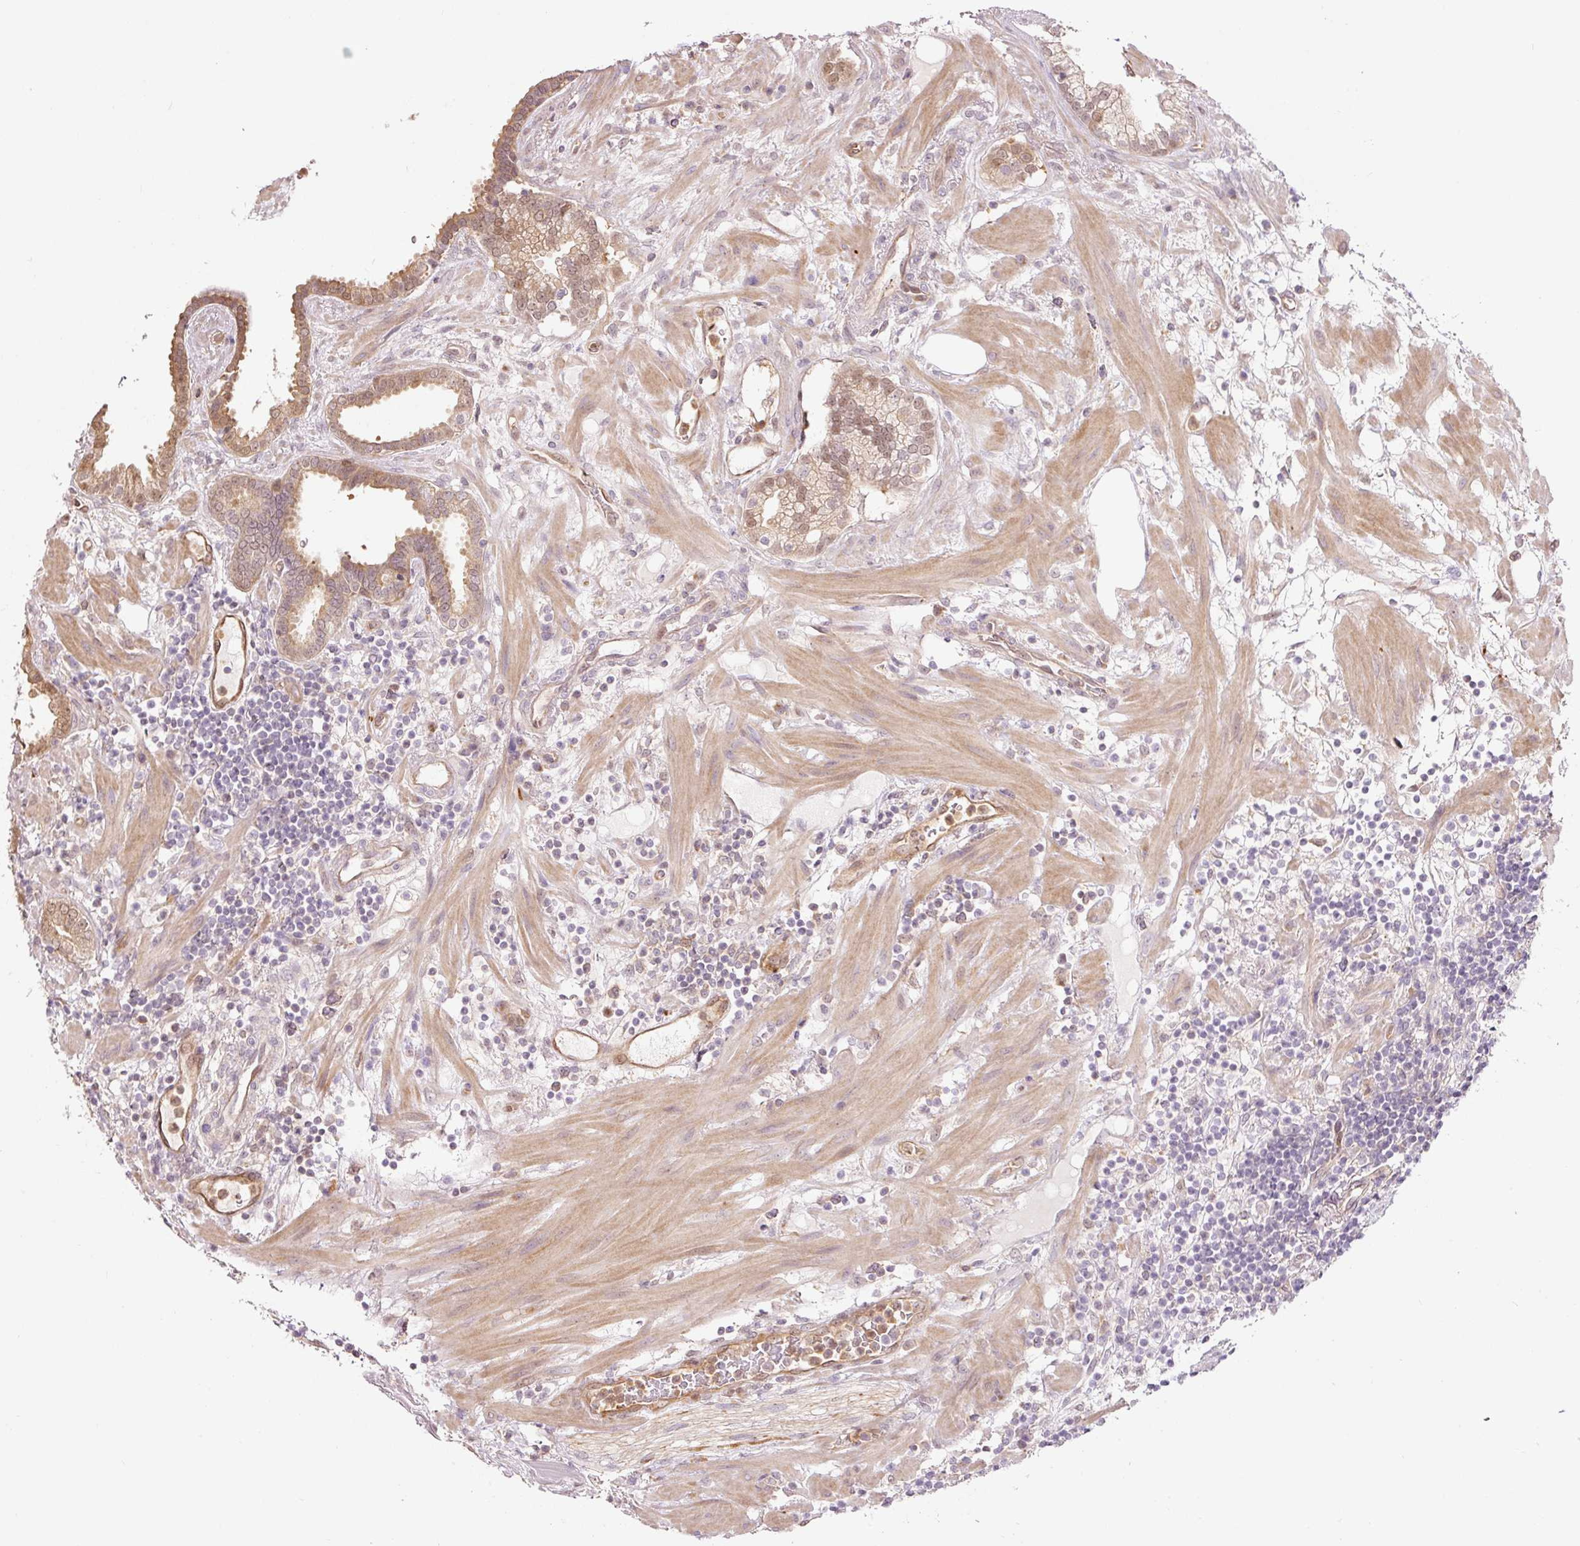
{"staining": {"intensity": "moderate", "quantity": "25%-75%", "location": "cytoplasmic/membranous,nuclear"}, "tissue": "prostate cancer", "cell_type": "Tumor cells", "image_type": "cancer", "snomed": [{"axis": "morphology", "description": "Adenocarcinoma, High grade"}, {"axis": "topography", "description": "Prostate"}], "caption": "A histopathology image showing moderate cytoplasmic/membranous and nuclear staining in about 25%-75% of tumor cells in prostate adenocarcinoma (high-grade), as visualized by brown immunohistochemical staining.", "gene": "FBXL14", "patient": {"sex": "male", "age": 63}}